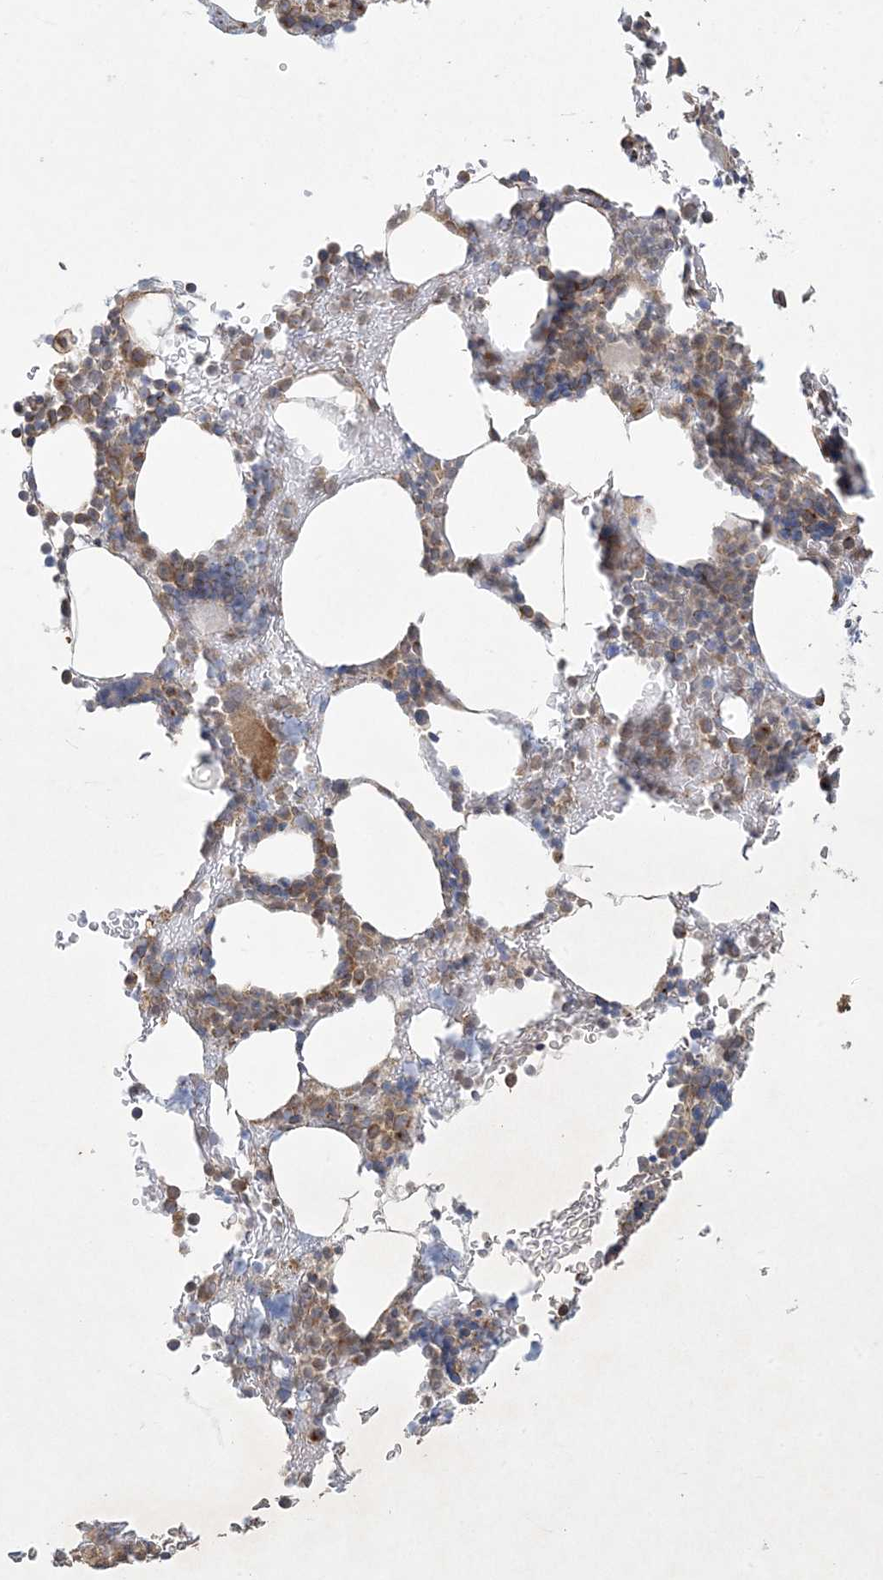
{"staining": {"intensity": "moderate", "quantity": "25%-75%", "location": "cytoplasmic/membranous"}, "tissue": "bone marrow", "cell_type": "Hematopoietic cells", "image_type": "normal", "snomed": [{"axis": "morphology", "description": "Normal tissue, NOS"}, {"axis": "topography", "description": "Bone marrow"}], "caption": "Bone marrow stained with DAB IHC reveals medium levels of moderate cytoplasmic/membranous staining in about 25%-75% of hematopoietic cells. (Brightfield microscopy of DAB IHC at high magnification).", "gene": "ZC3H6", "patient": {"sex": "male"}}